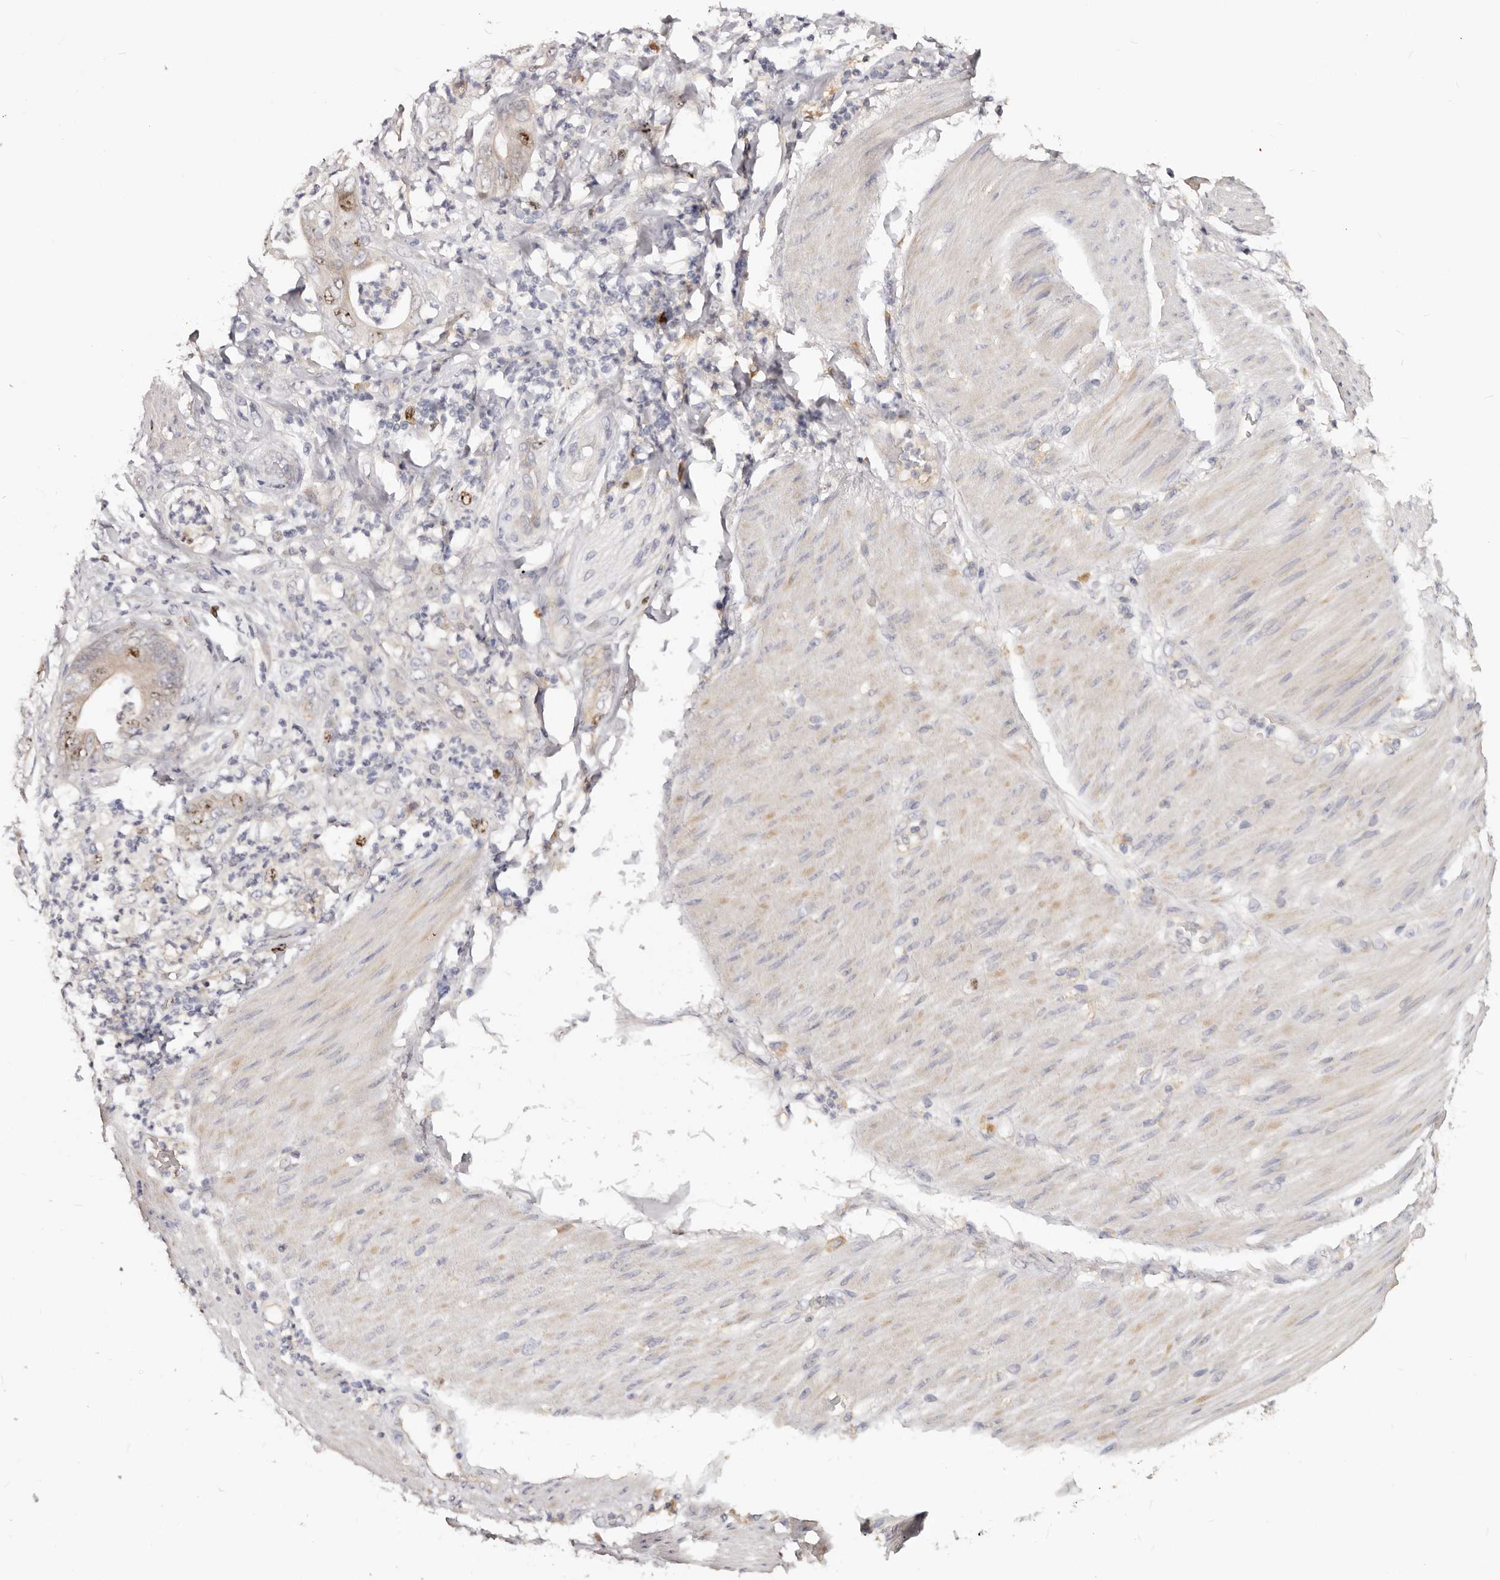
{"staining": {"intensity": "moderate", "quantity": "<25%", "location": "nuclear"}, "tissue": "stomach cancer", "cell_type": "Tumor cells", "image_type": "cancer", "snomed": [{"axis": "morphology", "description": "Adenocarcinoma, NOS"}, {"axis": "topography", "description": "Stomach"}], "caption": "Stomach cancer (adenocarcinoma) tissue reveals moderate nuclear expression in approximately <25% of tumor cells", "gene": "CCDC190", "patient": {"sex": "female", "age": 73}}